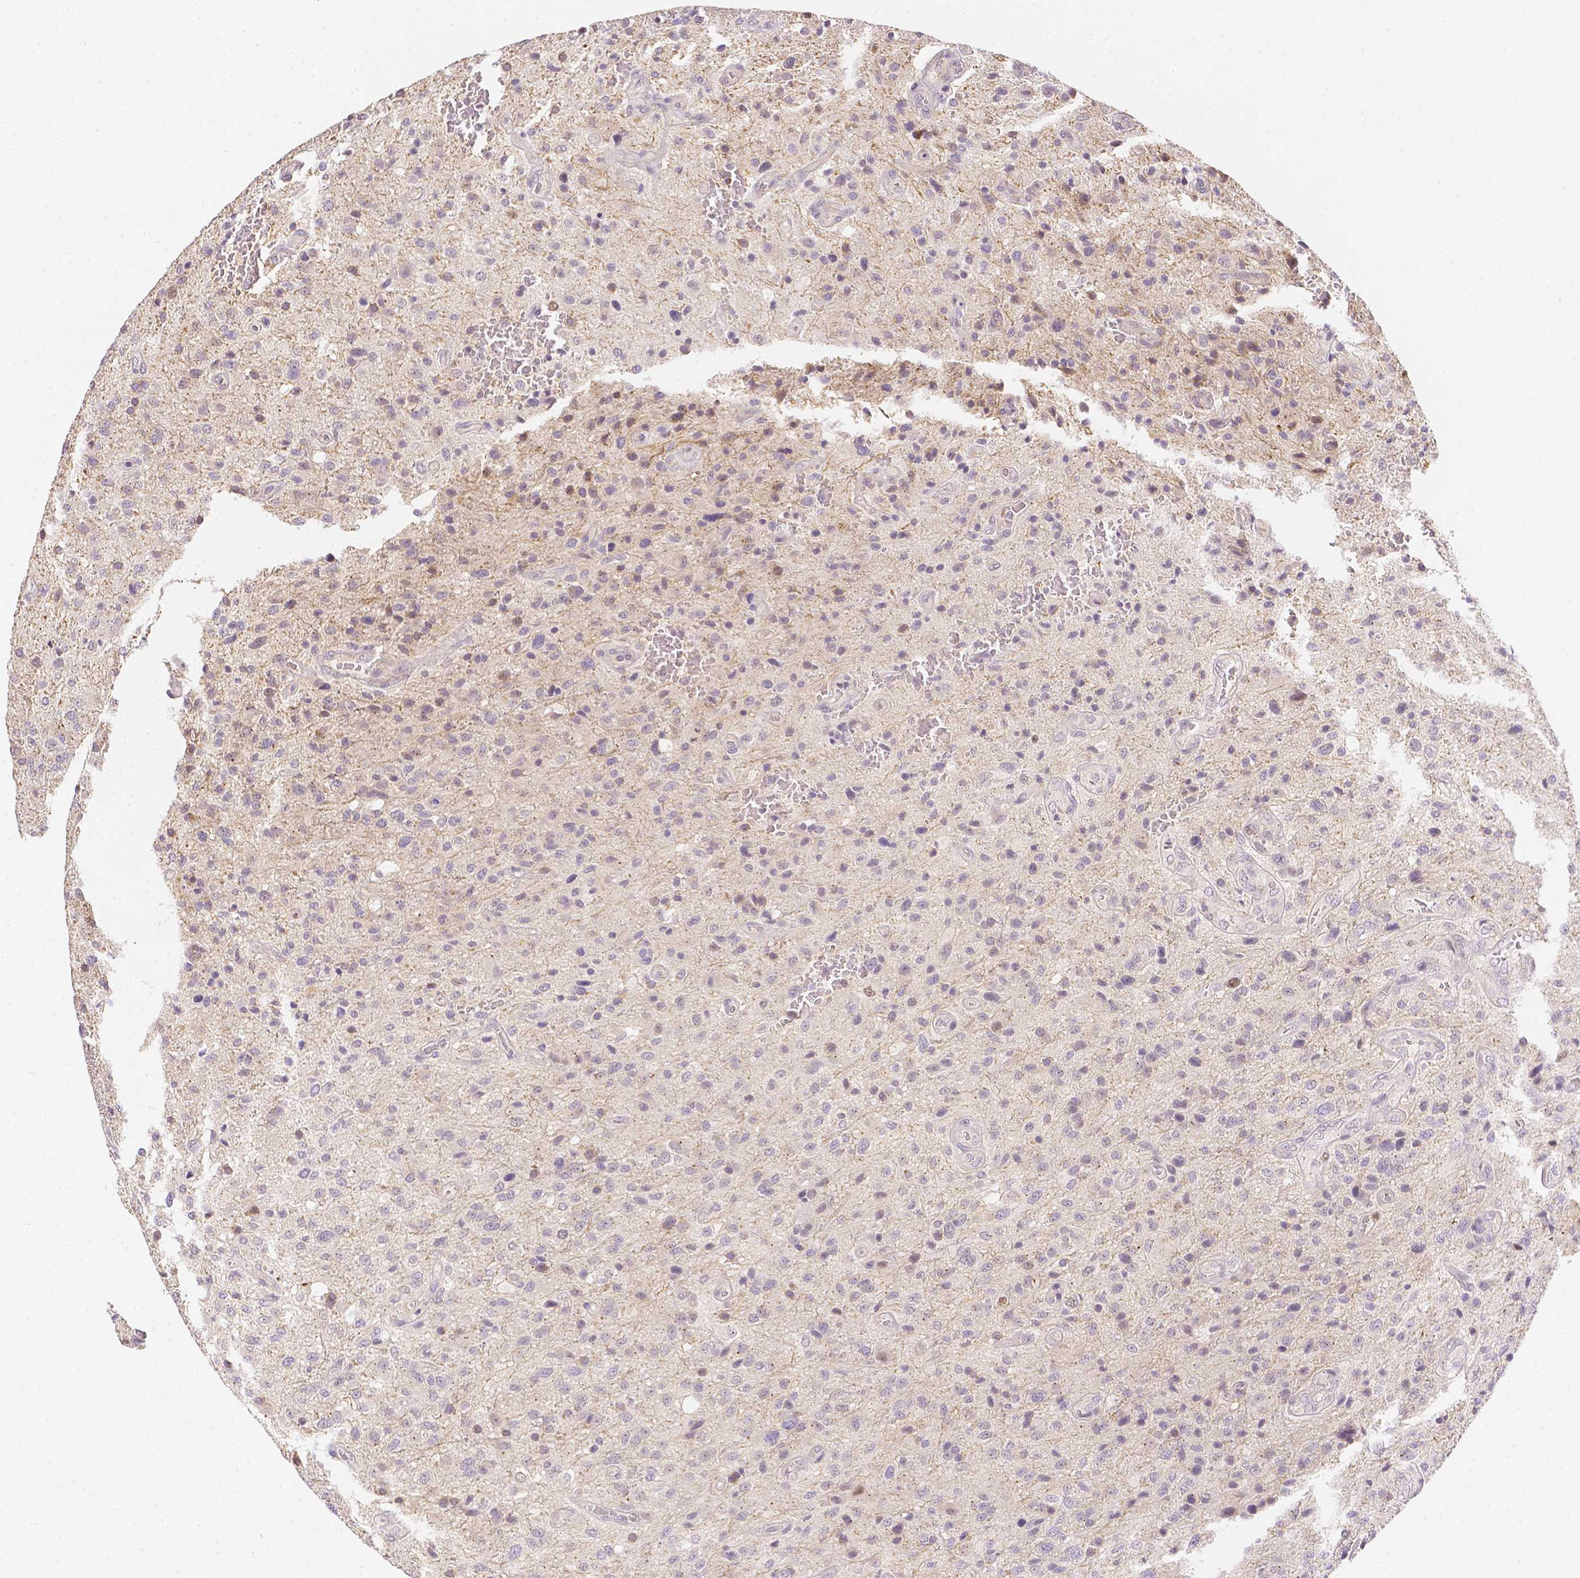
{"staining": {"intensity": "negative", "quantity": "none", "location": "none"}, "tissue": "glioma", "cell_type": "Tumor cells", "image_type": "cancer", "snomed": [{"axis": "morphology", "description": "Glioma, malignant, Low grade"}, {"axis": "topography", "description": "Brain"}], "caption": "Tumor cells are negative for protein expression in human malignant glioma (low-grade).", "gene": "C10orf67", "patient": {"sex": "male", "age": 66}}